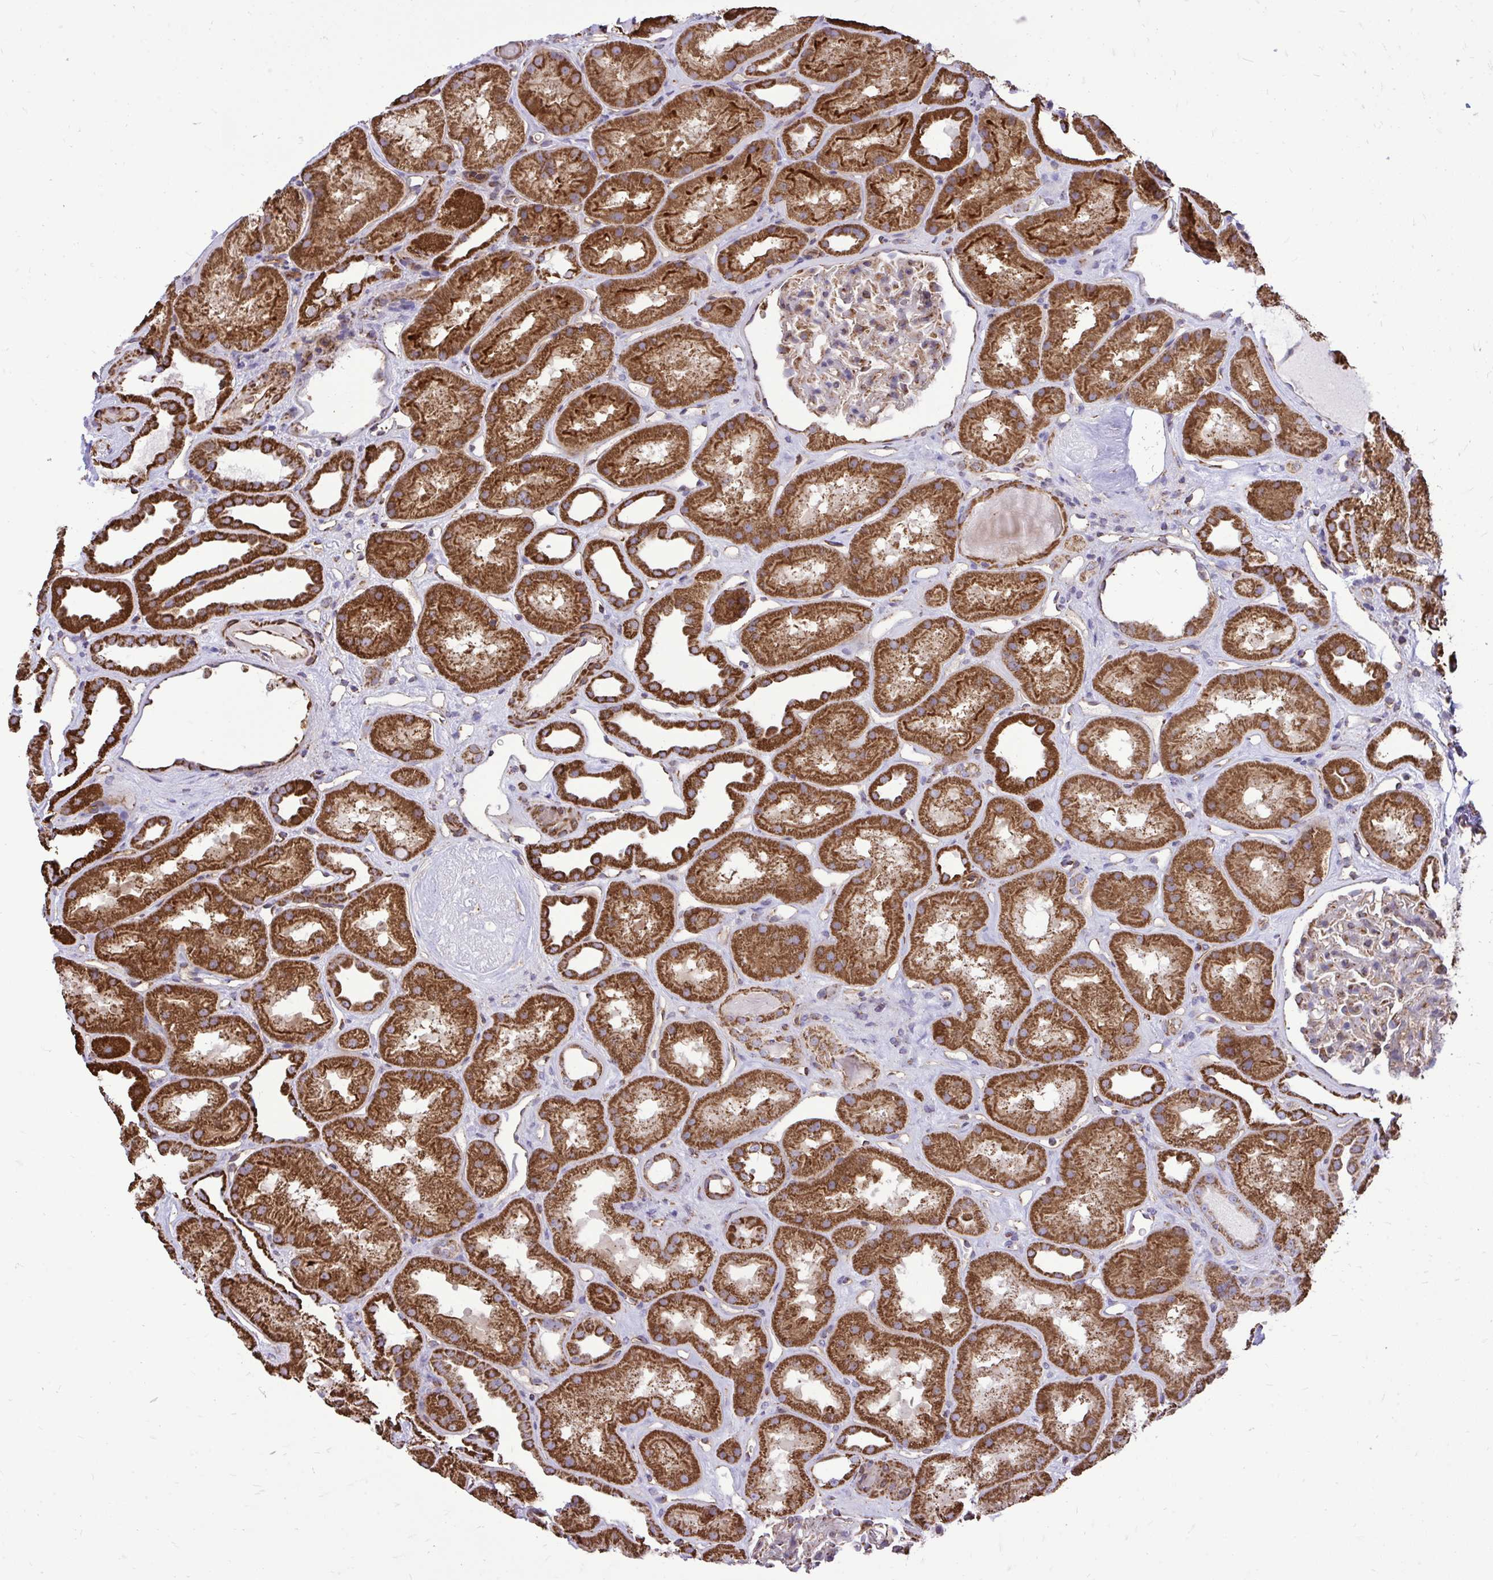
{"staining": {"intensity": "weak", "quantity": "25%-75%", "location": "cytoplasmic/membranous"}, "tissue": "kidney", "cell_type": "Cells in glomeruli", "image_type": "normal", "snomed": [{"axis": "morphology", "description": "Normal tissue, NOS"}, {"axis": "topography", "description": "Kidney"}], "caption": "Kidney stained for a protein exhibits weak cytoplasmic/membranous positivity in cells in glomeruli. (DAB = brown stain, brightfield microscopy at high magnification).", "gene": "UBE2C", "patient": {"sex": "male", "age": 61}}